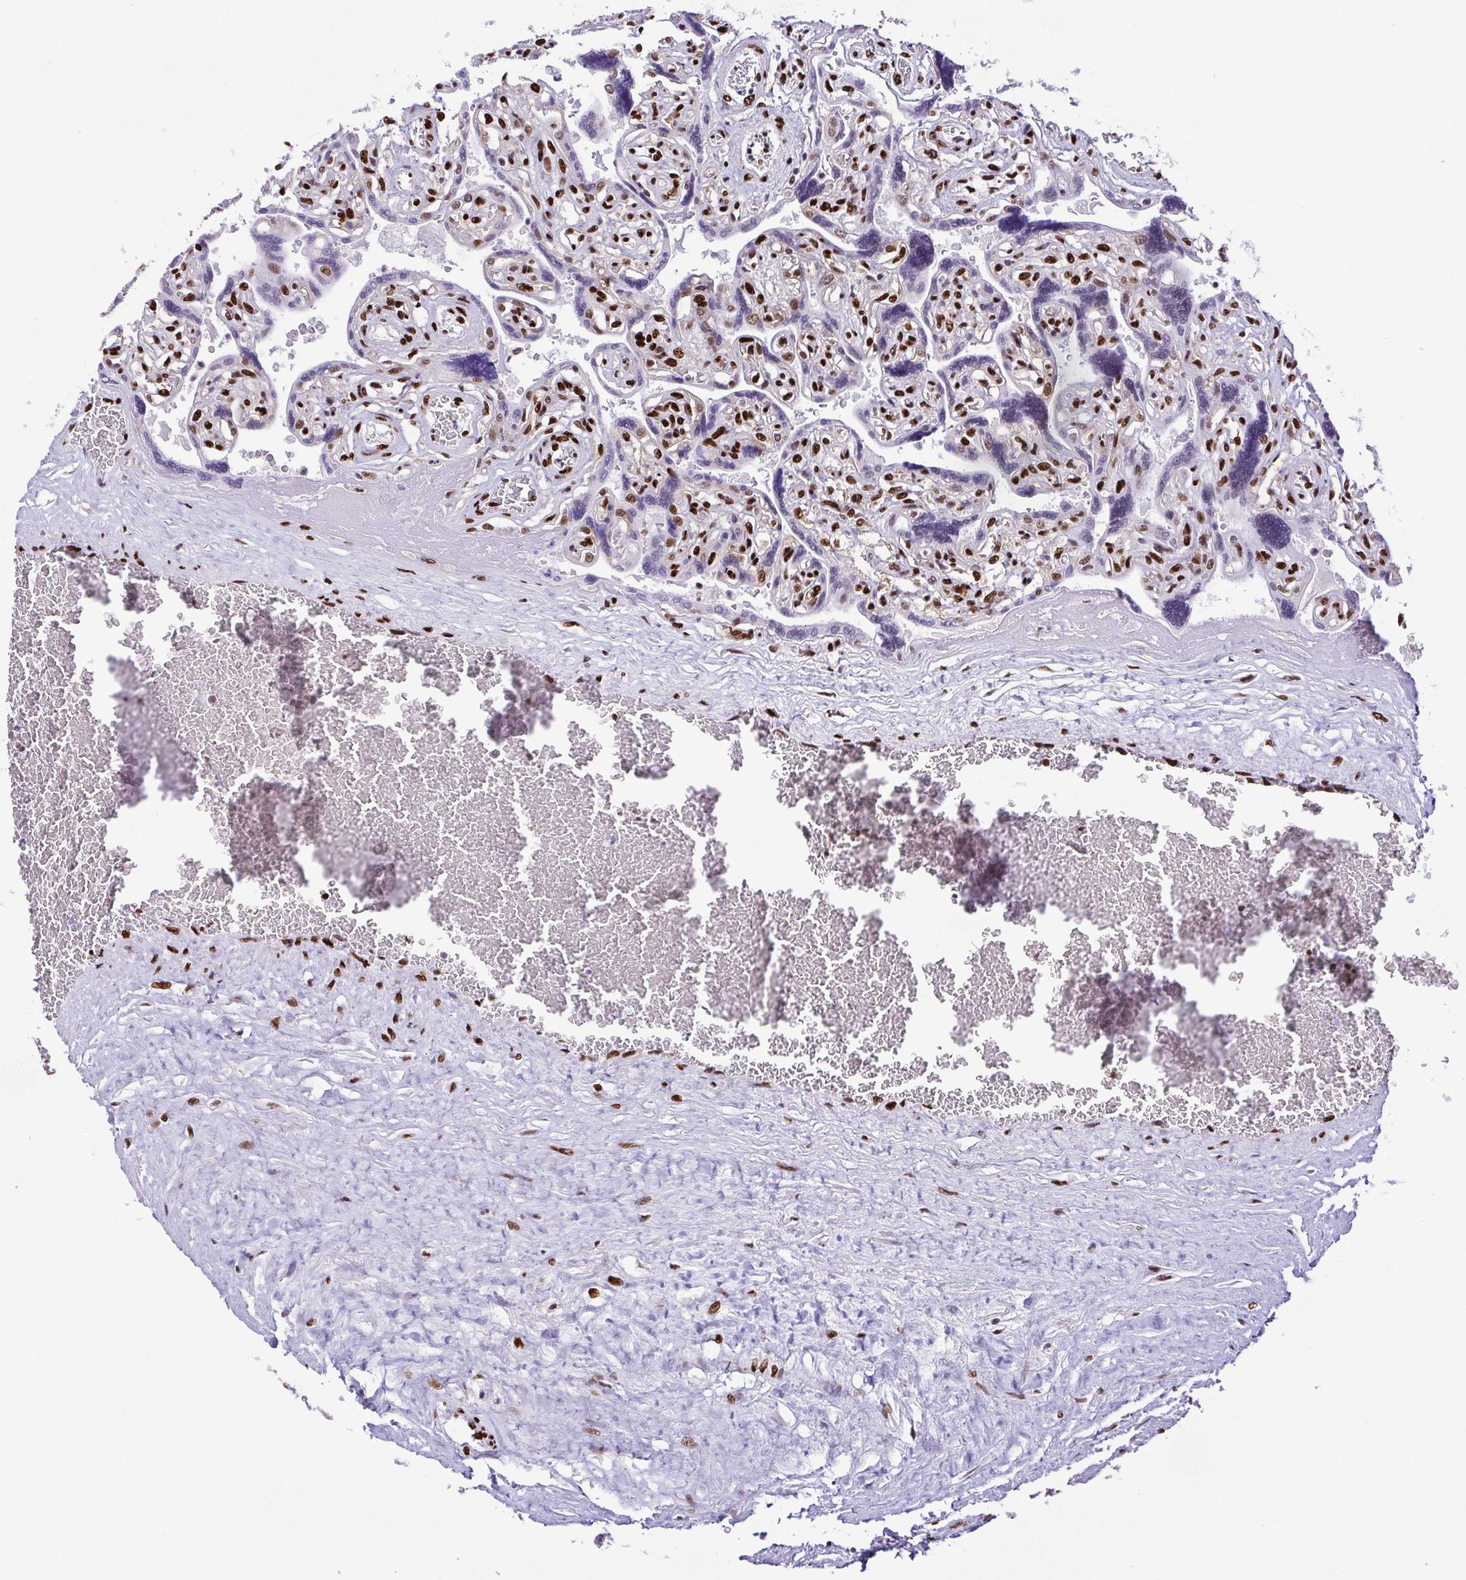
{"staining": {"intensity": "strong", "quantity": ">75%", "location": "nuclear"}, "tissue": "placenta", "cell_type": "Decidual cells", "image_type": "normal", "snomed": [{"axis": "morphology", "description": "Normal tissue, NOS"}, {"axis": "topography", "description": "Placenta"}], "caption": "Placenta stained for a protein demonstrates strong nuclear positivity in decidual cells. (Stains: DAB (3,3'-diaminobenzidine) in brown, nuclei in blue, Microscopy: brightfield microscopy at high magnification).", "gene": "TRIM28", "patient": {"sex": "female", "age": 32}}